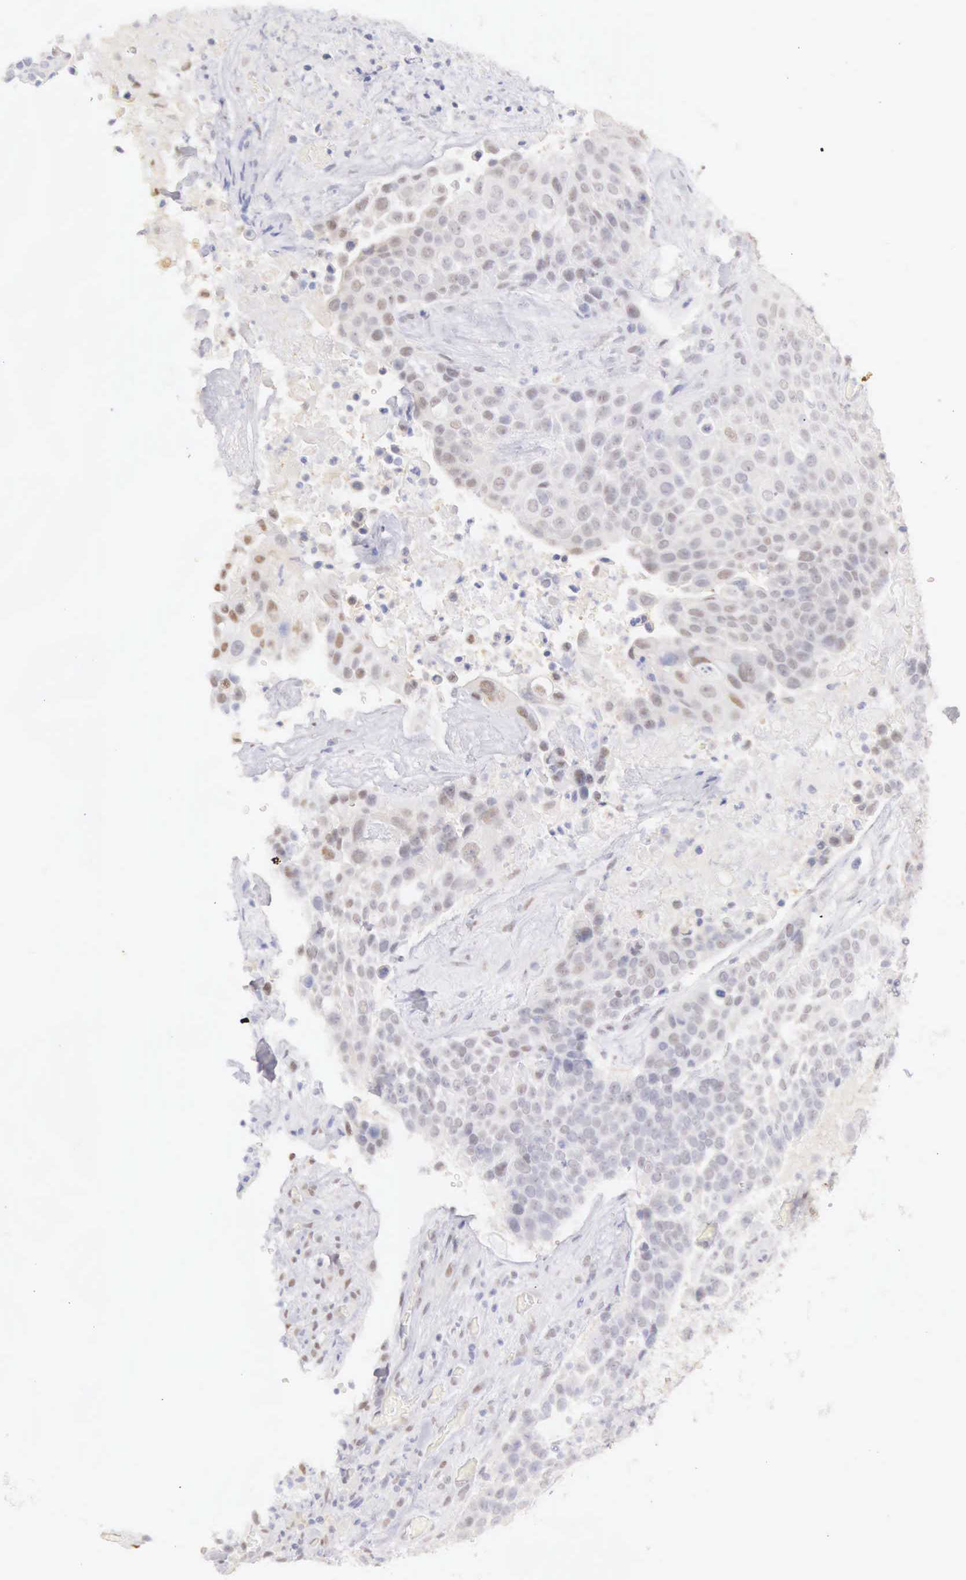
{"staining": {"intensity": "negative", "quantity": "none", "location": "none"}, "tissue": "urothelial cancer", "cell_type": "Tumor cells", "image_type": "cancer", "snomed": [{"axis": "morphology", "description": "Urothelial carcinoma, High grade"}, {"axis": "topography", "description": "Urinary bladder"}], "caption": "A high-resolution image shows immunohistochemistry (IHC) staining of urothelial carcinoma (high-grade), which reveals no significant positivity in tumor cells.", "gene": "UBA1", "patient": {"sex": "male", "age": 74}}